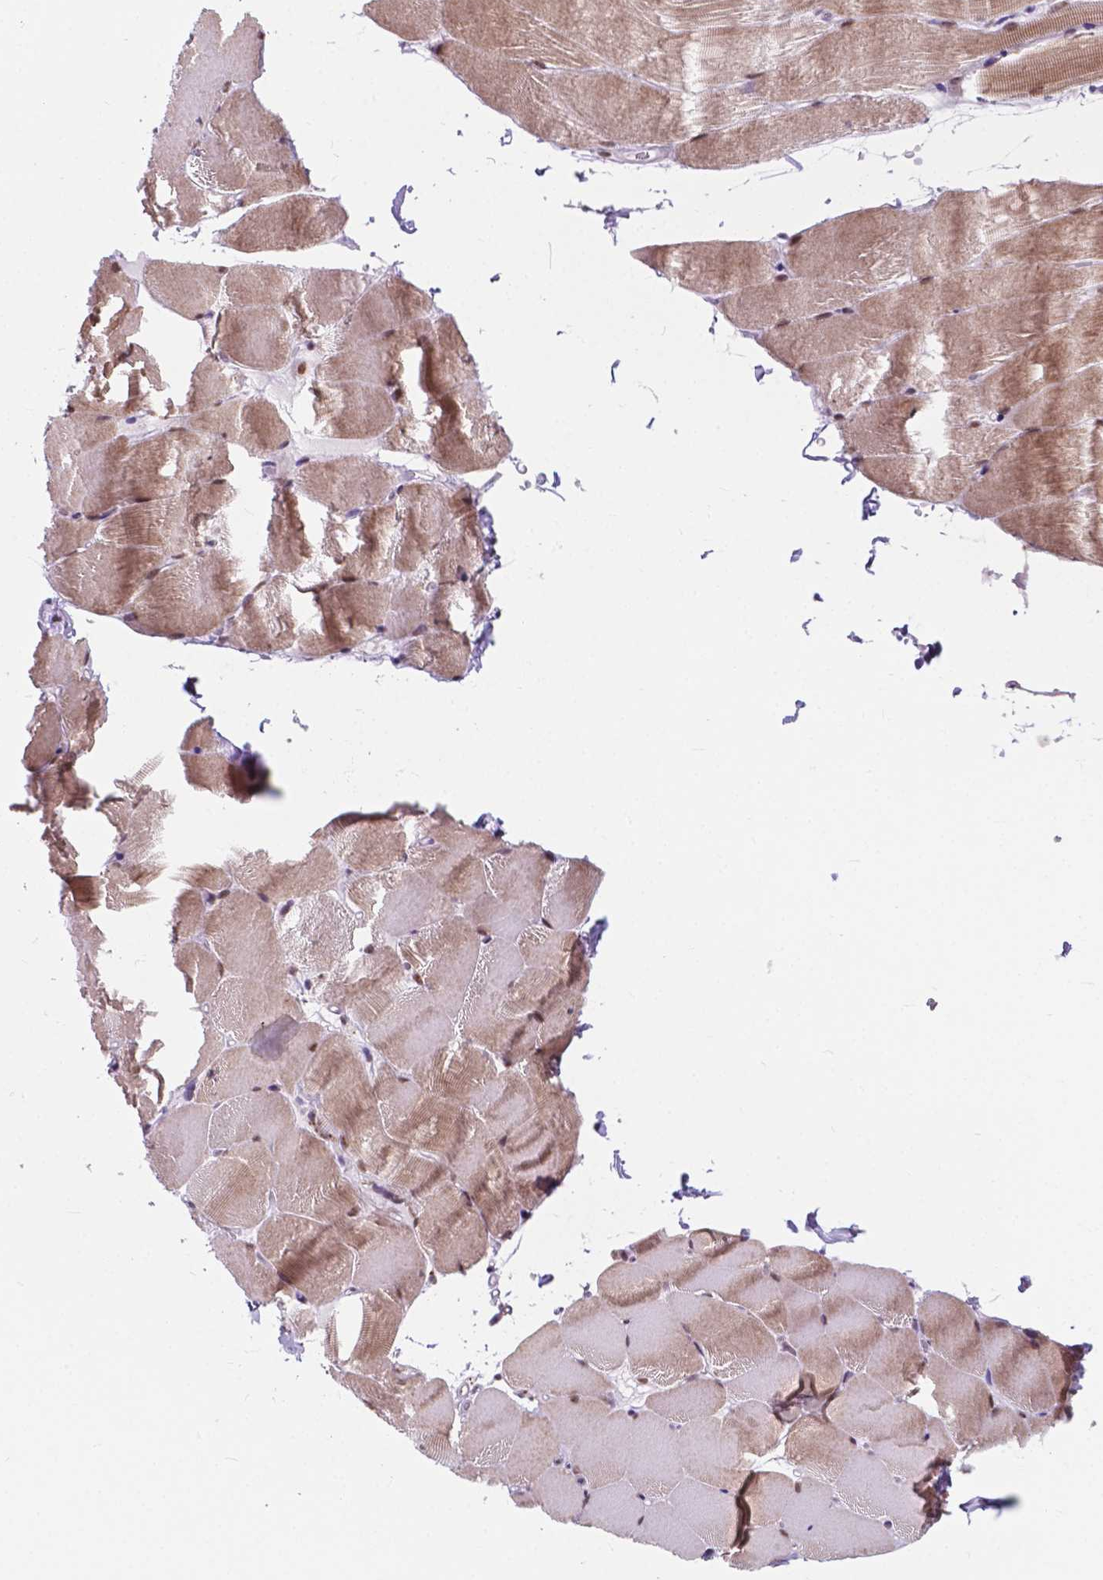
{"staining": {"intensity": "moderate", "quantity": "25%-75%", "location": "cytoplasmic/membranous,nuclear"}, "tissue": "skeletal muscle", "cell_type": "Myocytes", "image_type": "normal", "snomed": [{"axis": "morphology", "description": "Normal tissue, NOS"}, {"axis": "topography", "description": "Skeletal muscle"}], "caption": "DAB (3,3'-diaminobenzidine) immunohistochemical staining of unremarkable human skeletal muscle displays moderate cytoplasmic/membranous,nuclear protein staining in approximately 25%-75% of myocytes.", "gene": "BCAS2", "patient": {"sex": "female", "age": 37}}